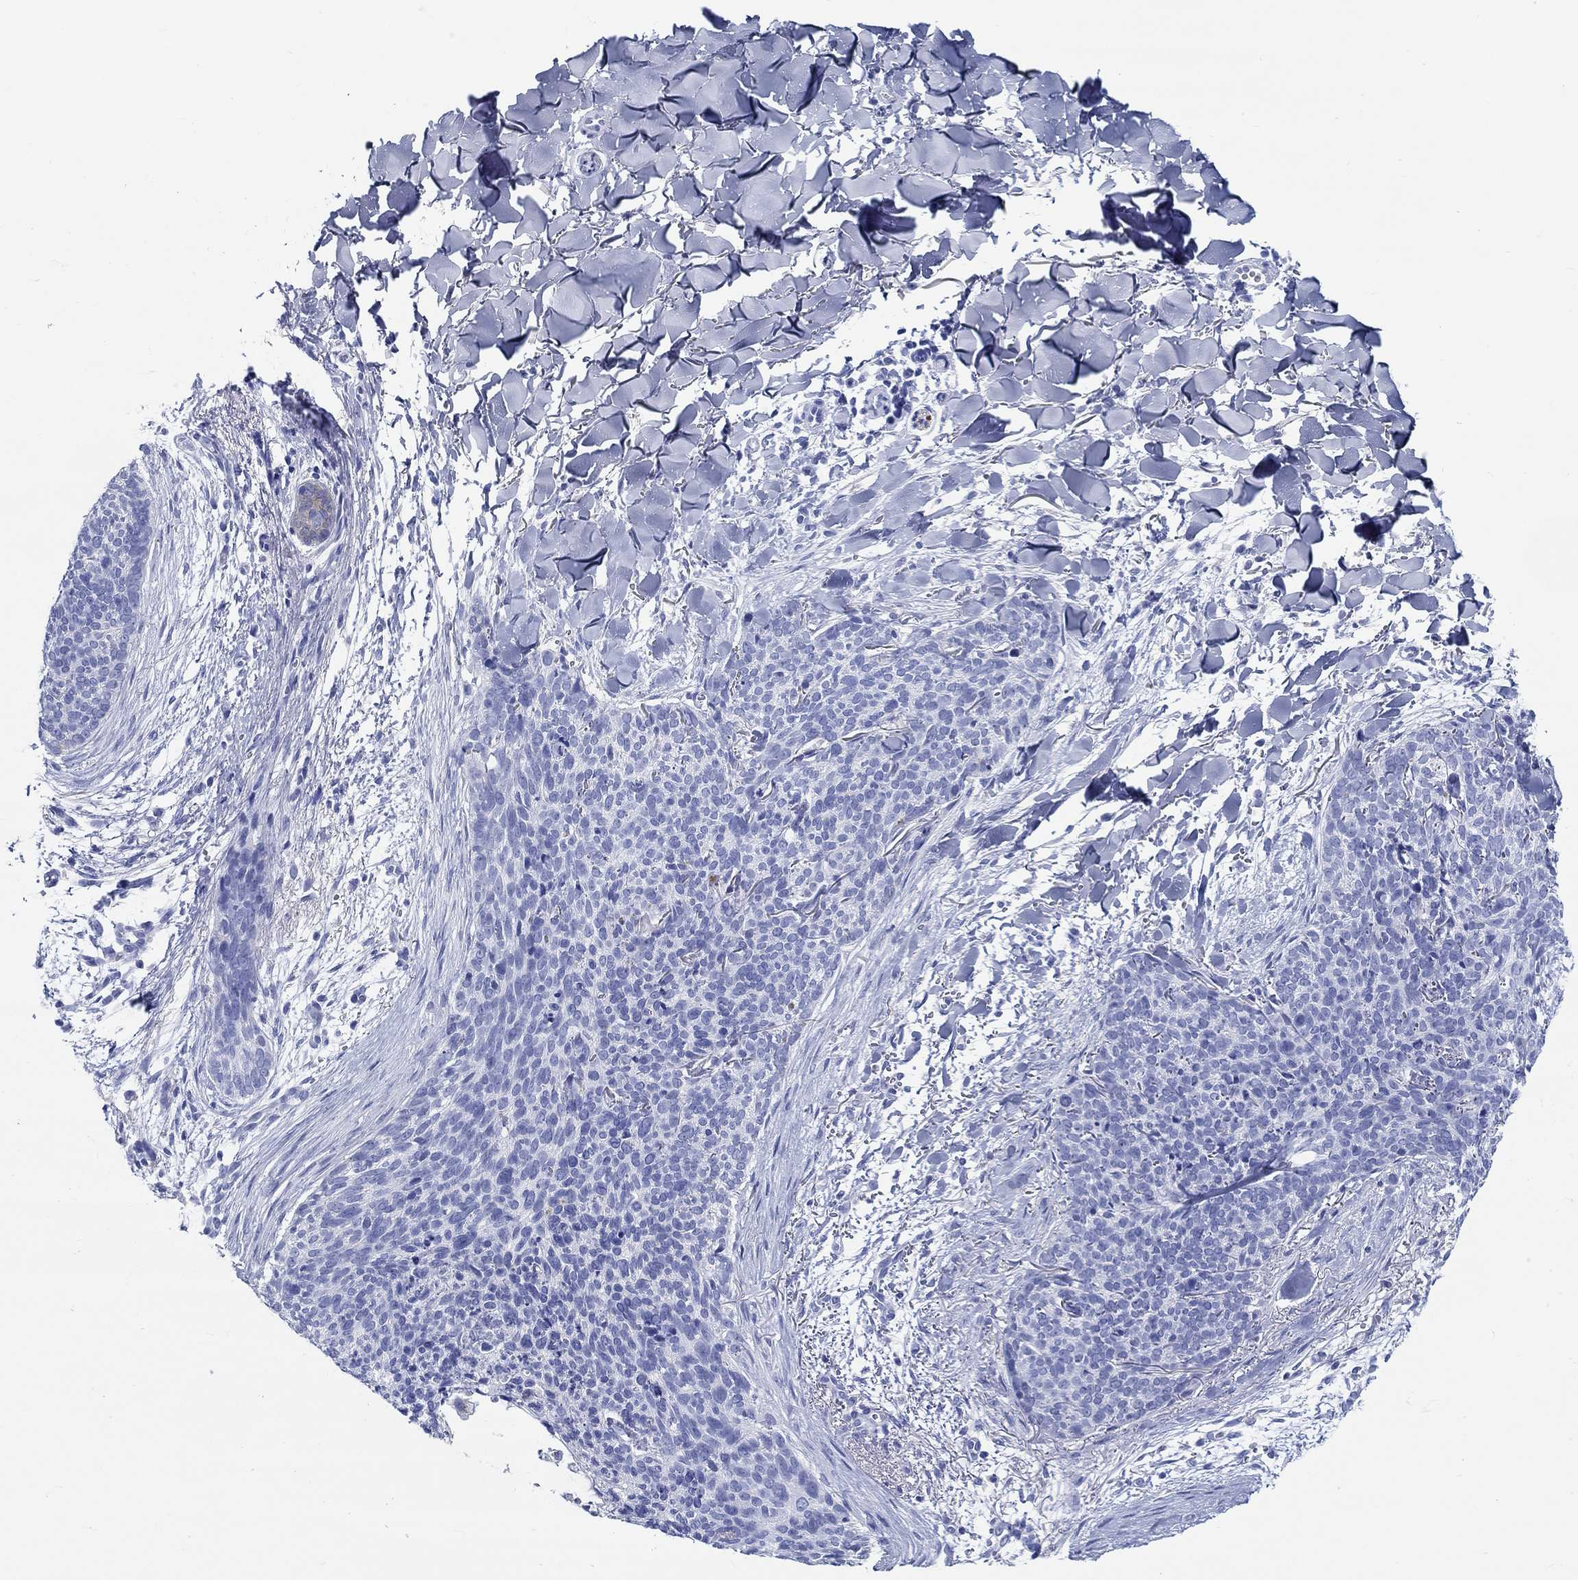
{"staining": {"intensity": "negative", "quantity": "none", "location": "none"}, "tissue": "skin cancer", "cell_type": "Tumor cells", "image_type": "cancer", "snomed": [{"axis": "morphology", "description": "Basal cell carcinoma"}, {"axis": "topography", "description": "Skin"}], "caption": "IHC of skin cancer (basal cell carcinoma) shows no expression in tumor cells.", "gene": "FBXO2", "patient": {"sex": "male", "age": 64}}